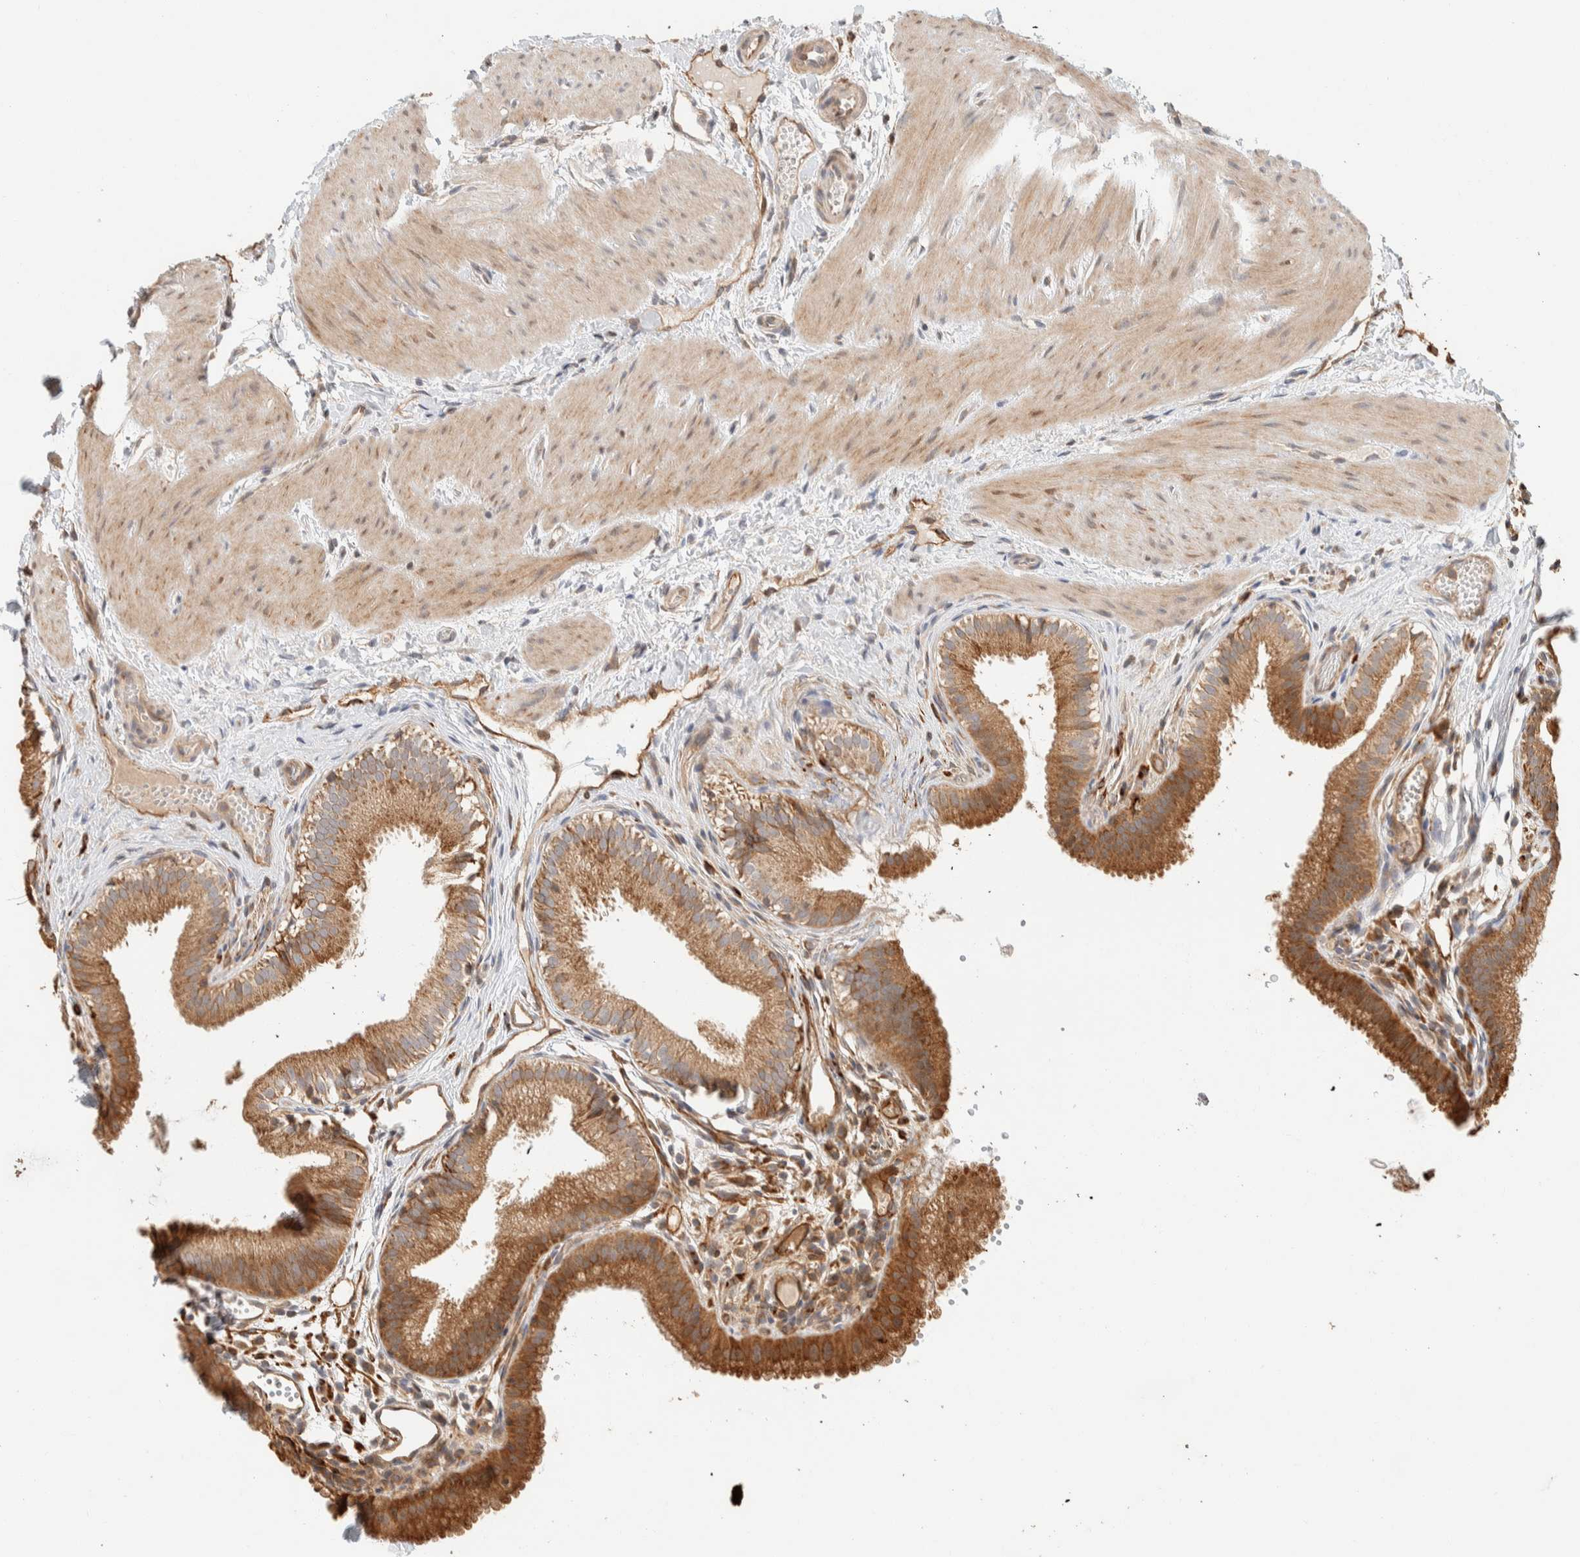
{"staining": {"intensity": "moderate", "quantity": ">75%", "location": "cytoplasmic/membranous"}, "tissue": "gallbladder", "cell_type": "Glandular cells", "image_type": "normal", "snomed": [{"axis": "morphology", "description": "Normal tissue, NOS"}, {"axis": "topography", "description": "Gallbladder"}], "caption": "The photomicrograph reveals immunohistochemical staining of normal gallbladder. There is moderate cytoplasmic/membranous positivity is seen in approximately >75% of glandular cells.", "gene": "KIF9", "patient": {"sex": "female", "age": 26}}